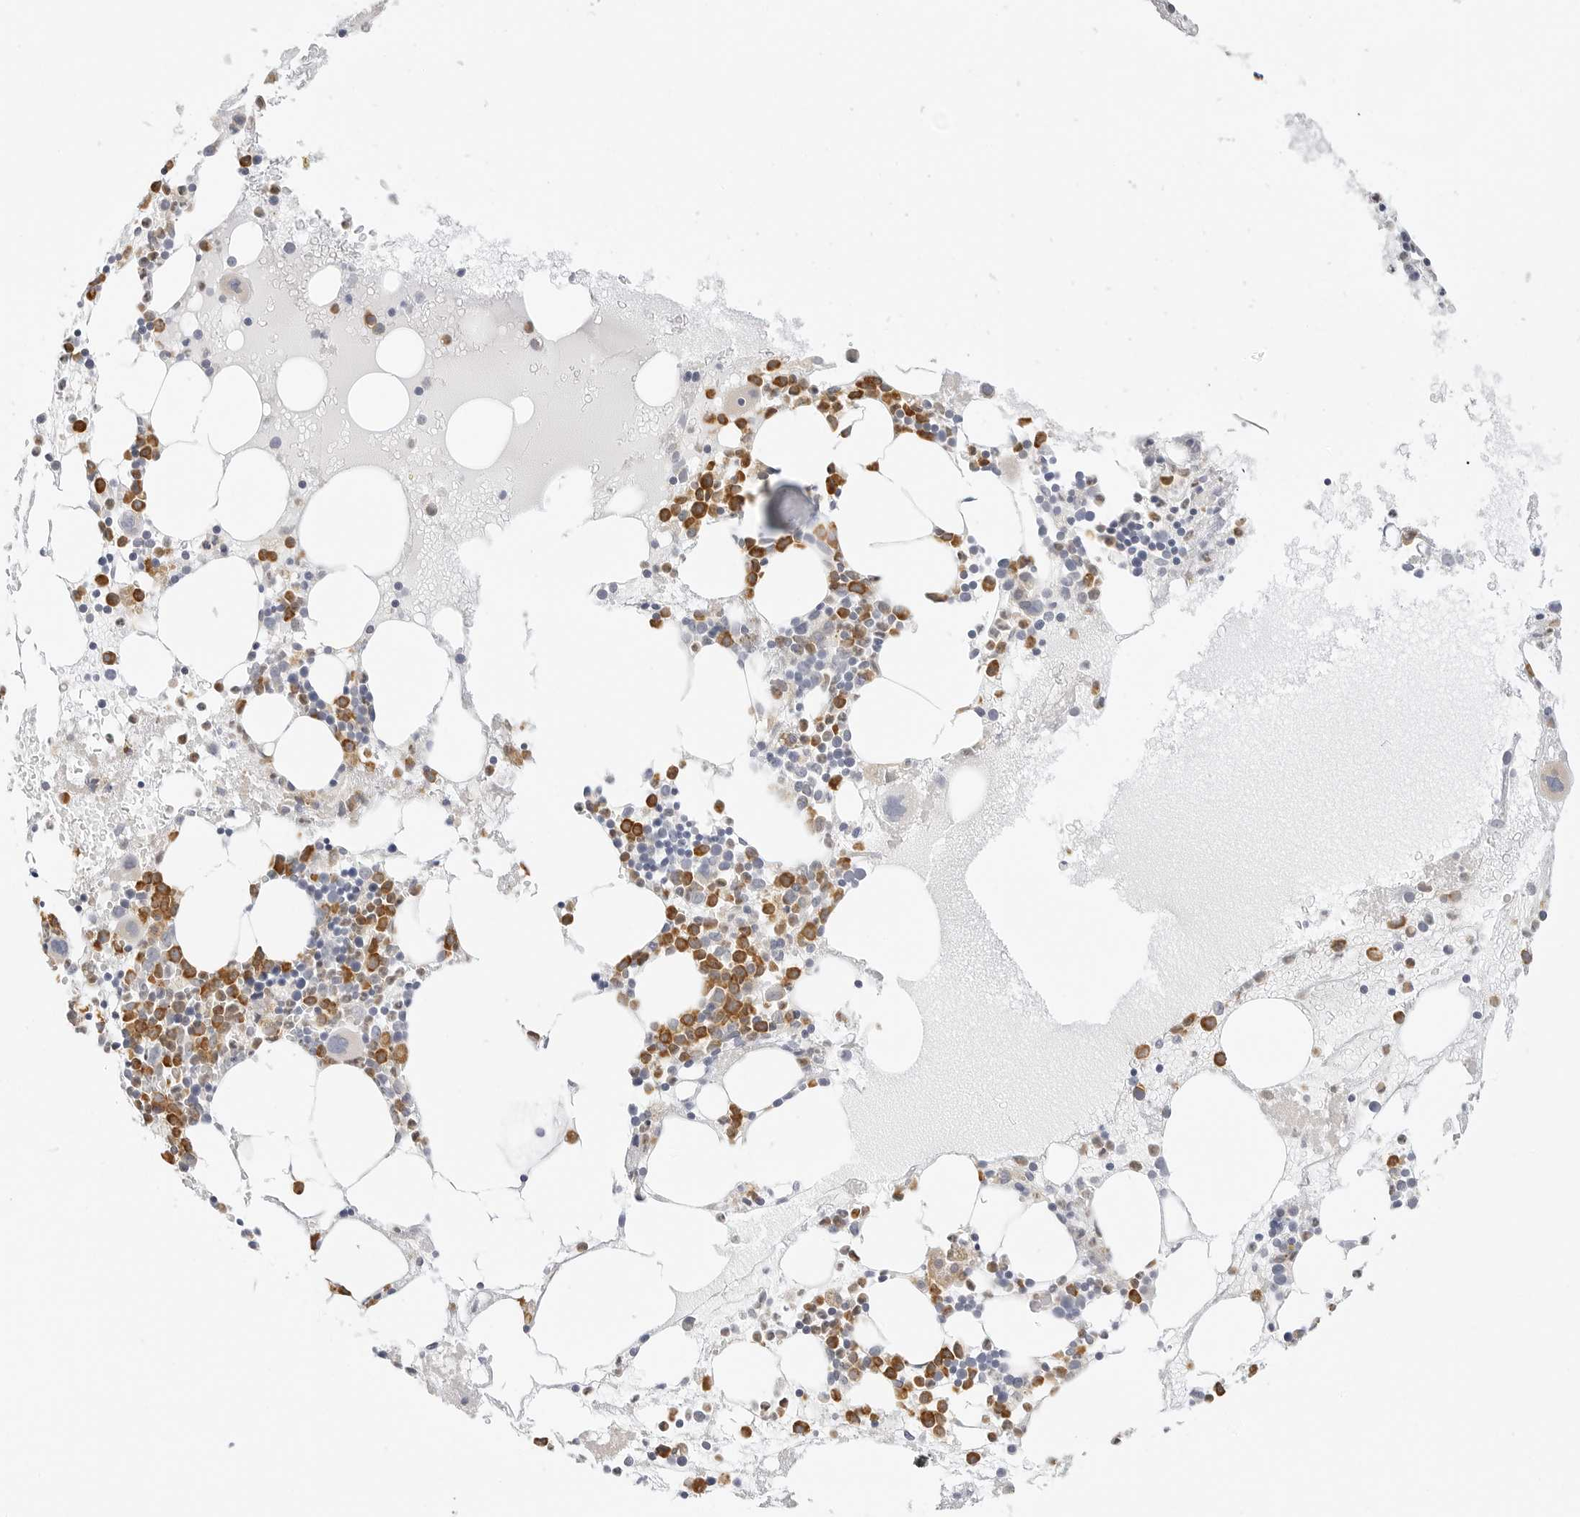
{"staining": {"intensity": "moderate", "quantity": "25%-75%", "location": "cytoplasmic/membranous"}, "tissue": "bone marrow", "cell_type": "Hematopoietic cells", "image_type": "normal", "snomed": [{"axis": "morphology", "description": "Normal tissue, NOS"}, {"axis": "topography", "description": "Bone marrow"}], "caption": "Immunohistochemical staining of normal bone marrow exhibits medium levels of moderate cytoplasmic/membranous staining in about 25%-75% of hematopoietic cells. The staining was performed using DAB, with brown indicating positive protein expression. Nuclei are stained blue with hematoxylin.", "gene": "THEM4", "patient": {"sex": "female", "age": 52}}